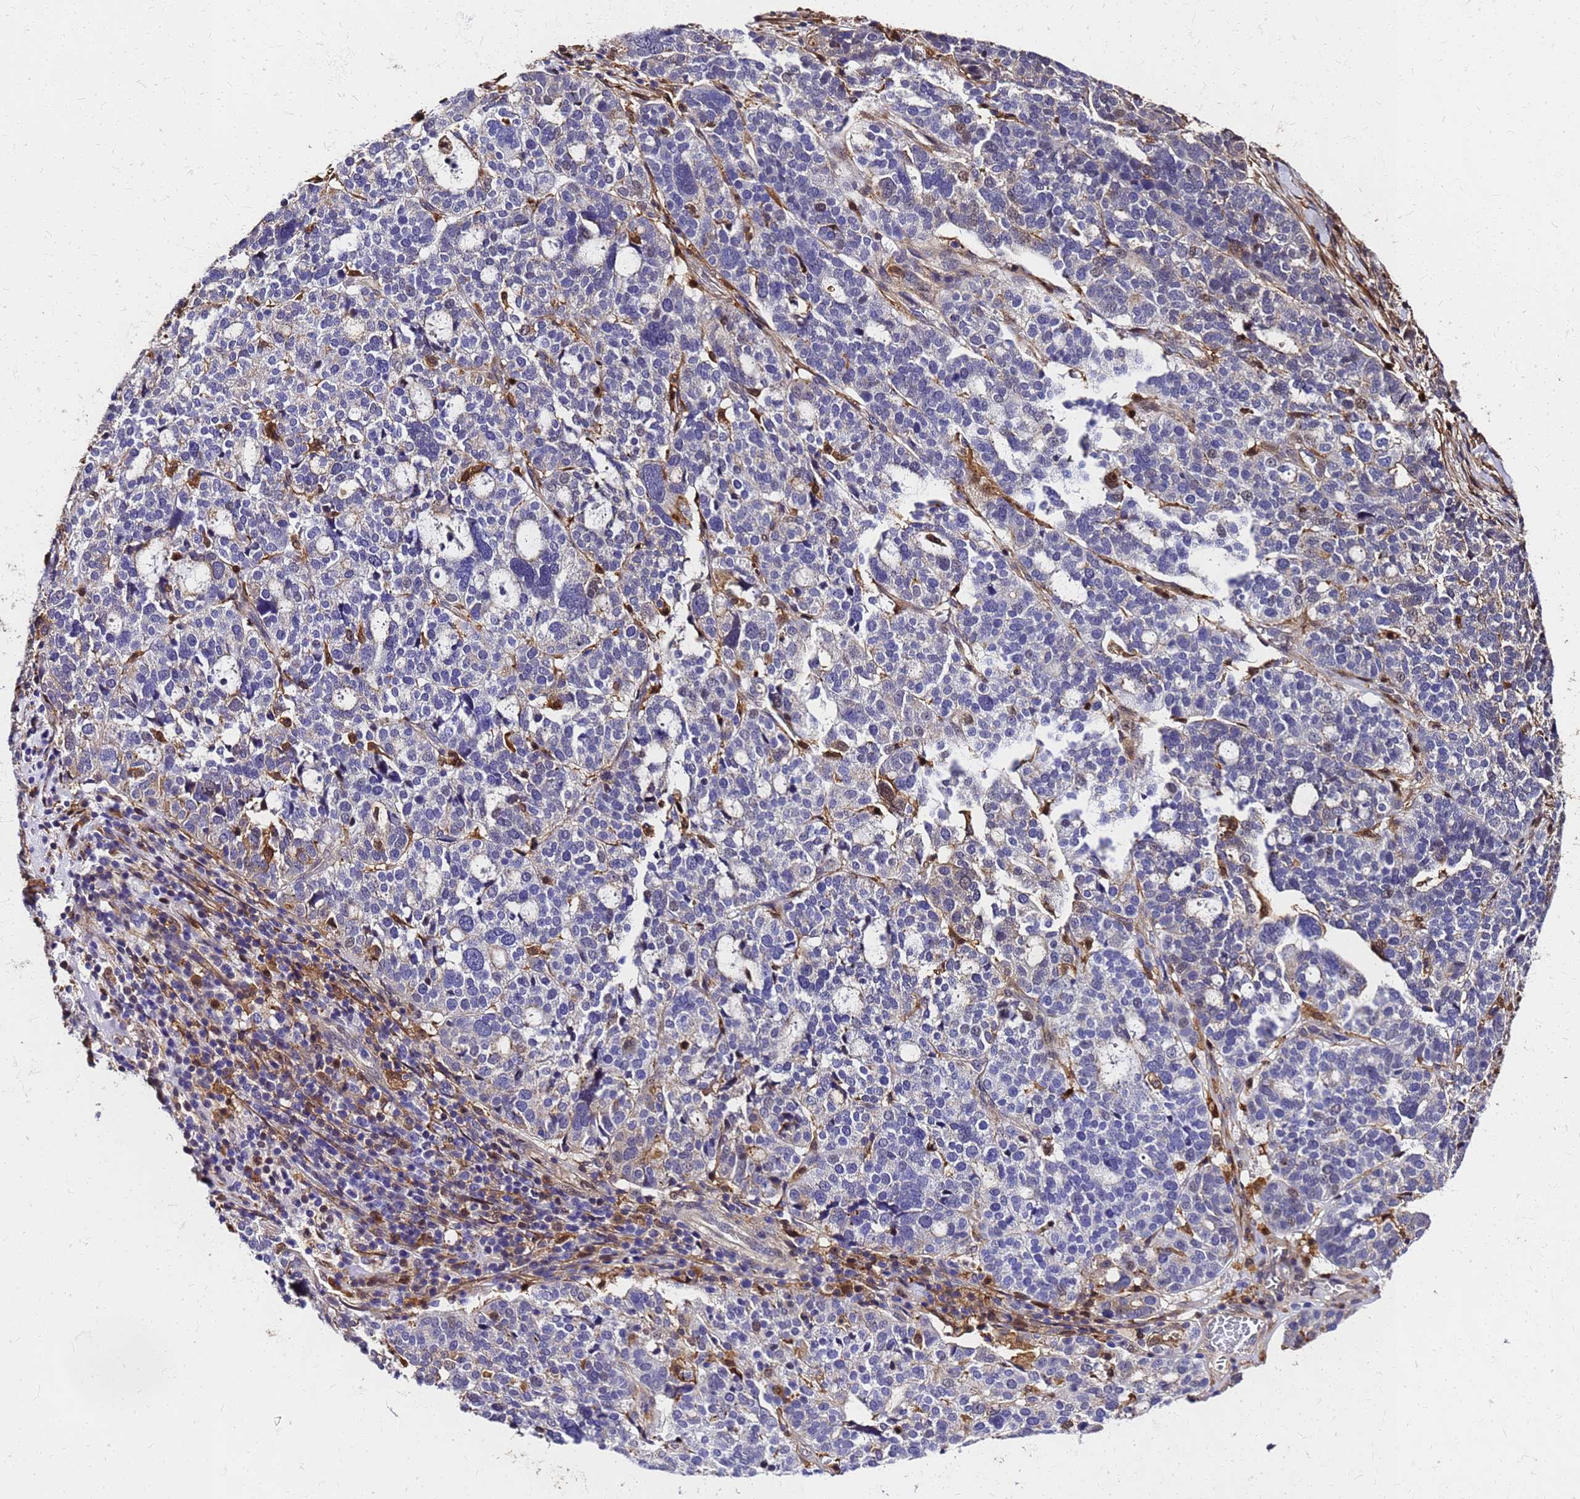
{"staining": {"intensity": "negative", "quantity": "none", "location": "none"}, "tissue": "ovarian cancer", "cell_type": "Tumor cells", "image_type": "cancer", "snomed": [{"axis": "morphology", "description": "Cystadenocarcinoma, serous, NOS"}, {"axis": "topography", "description": "Ovary"}], "caption": "Immunohistochemical staining of human ovarian serous cystadenocarcinoma demonstrates no significant positivity in tumor cells. The staining was performed using DAB (3,3'-diaminobenzidine) to visualize the protein expression in brown, while the nuclei were stained in blue with hematoxylin (Magnification: 20x).", "gene": "S100A11", "patient": {"sex": "female", "age": 59}}